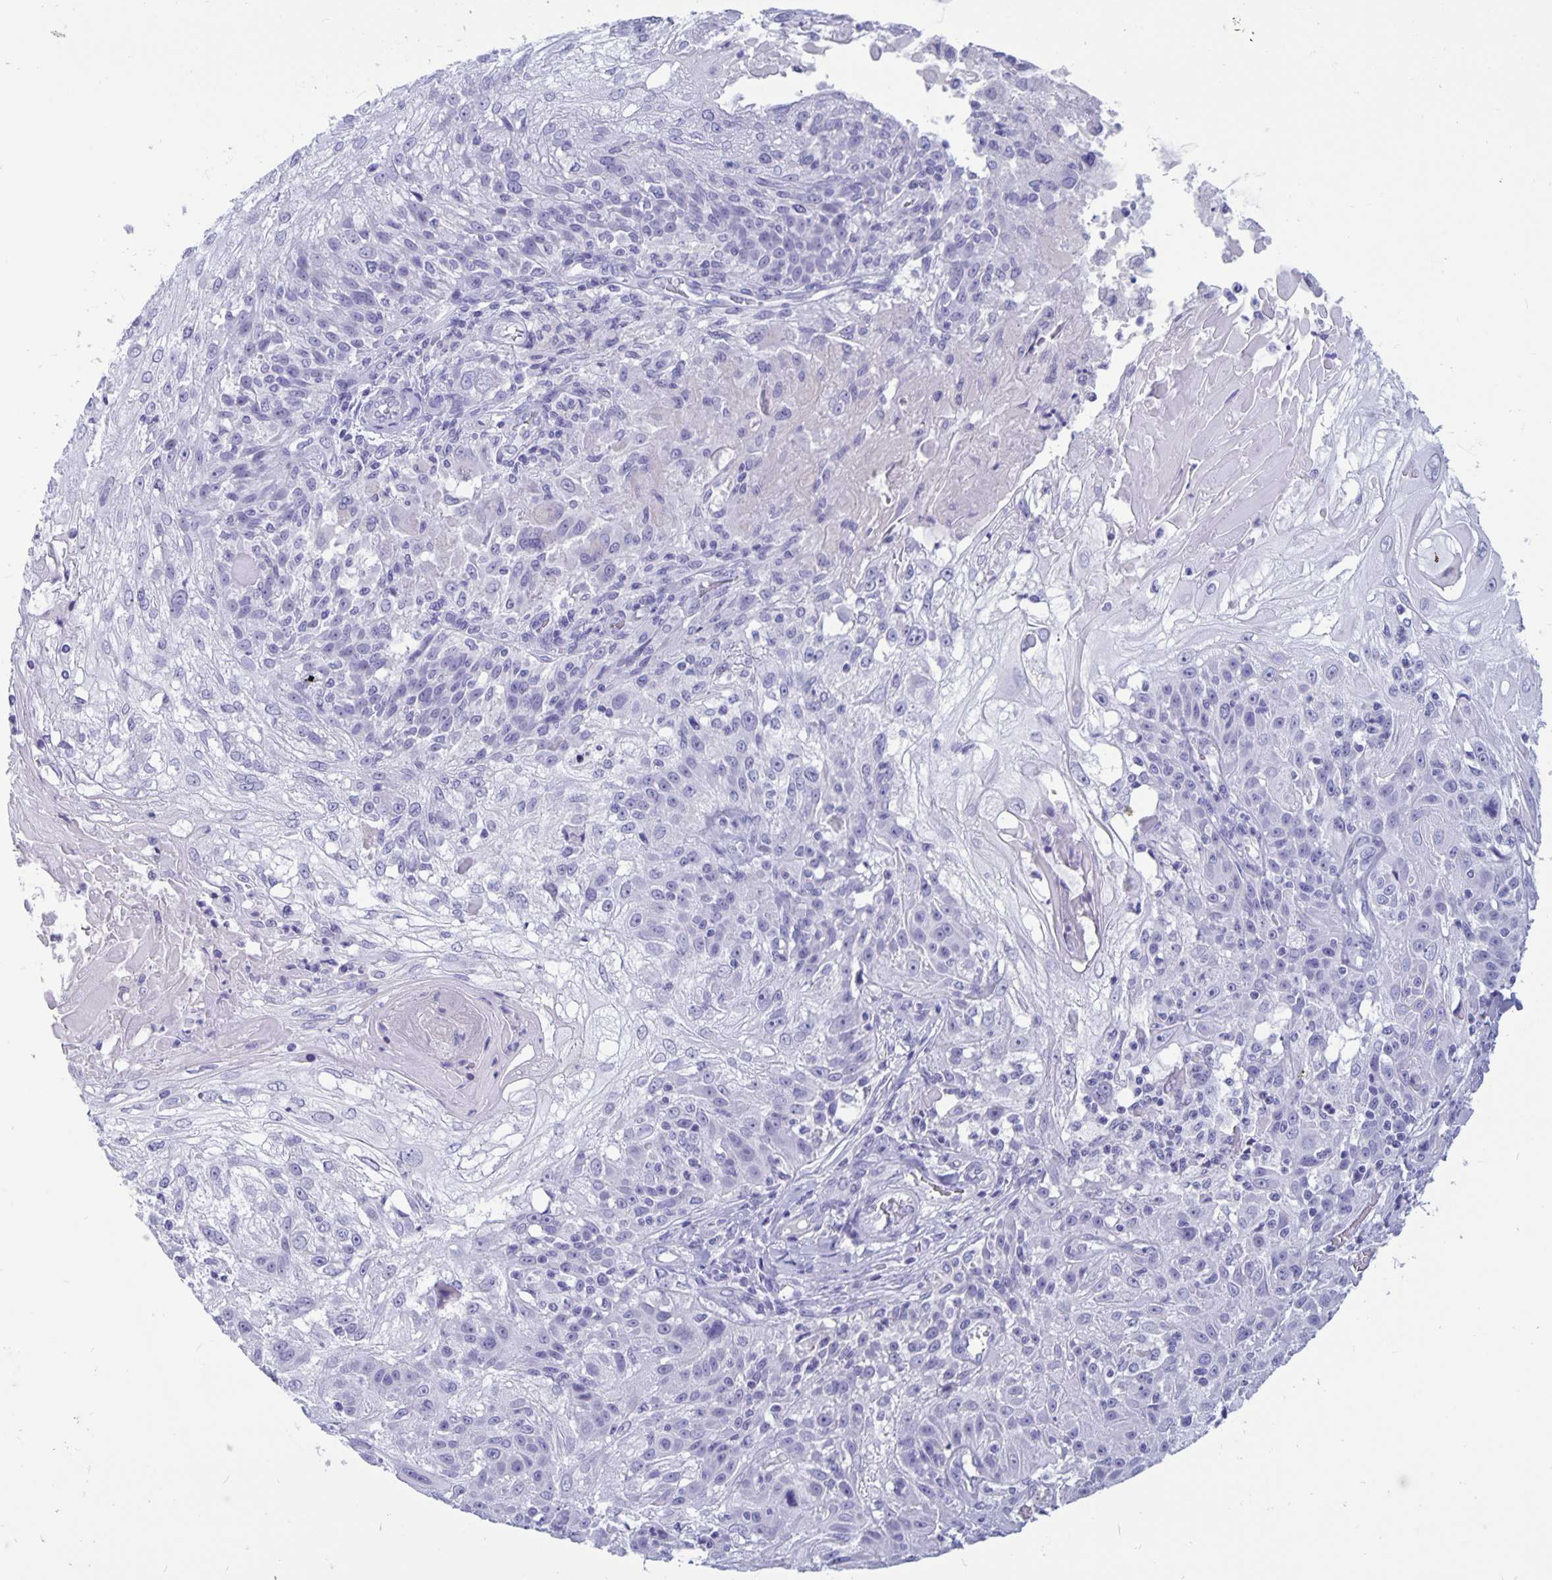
{"staining": {"intensity": "negative", "quantity": "none", "location": "none"}, "tissue": "skin cancer", "cell_type": "Tumor cells", "image_type": "cancer", "snomed": [{"axis": "morphology", "description": "Normal tissue, NOS"}, {"axis": "morphology", "description": "Squamous cell carcinoma, NOS"}, {"axis": "topography", "description": "Skin"}], "caption": "High power microscopy image of an immunohistochemistry (IHC) micrograph of skin cancer (squamous cell carcinoma), revealing no significant expression in tumor cells.", "gene": "BPIFA3", "patient": {"sex": "female", "age": 83}}